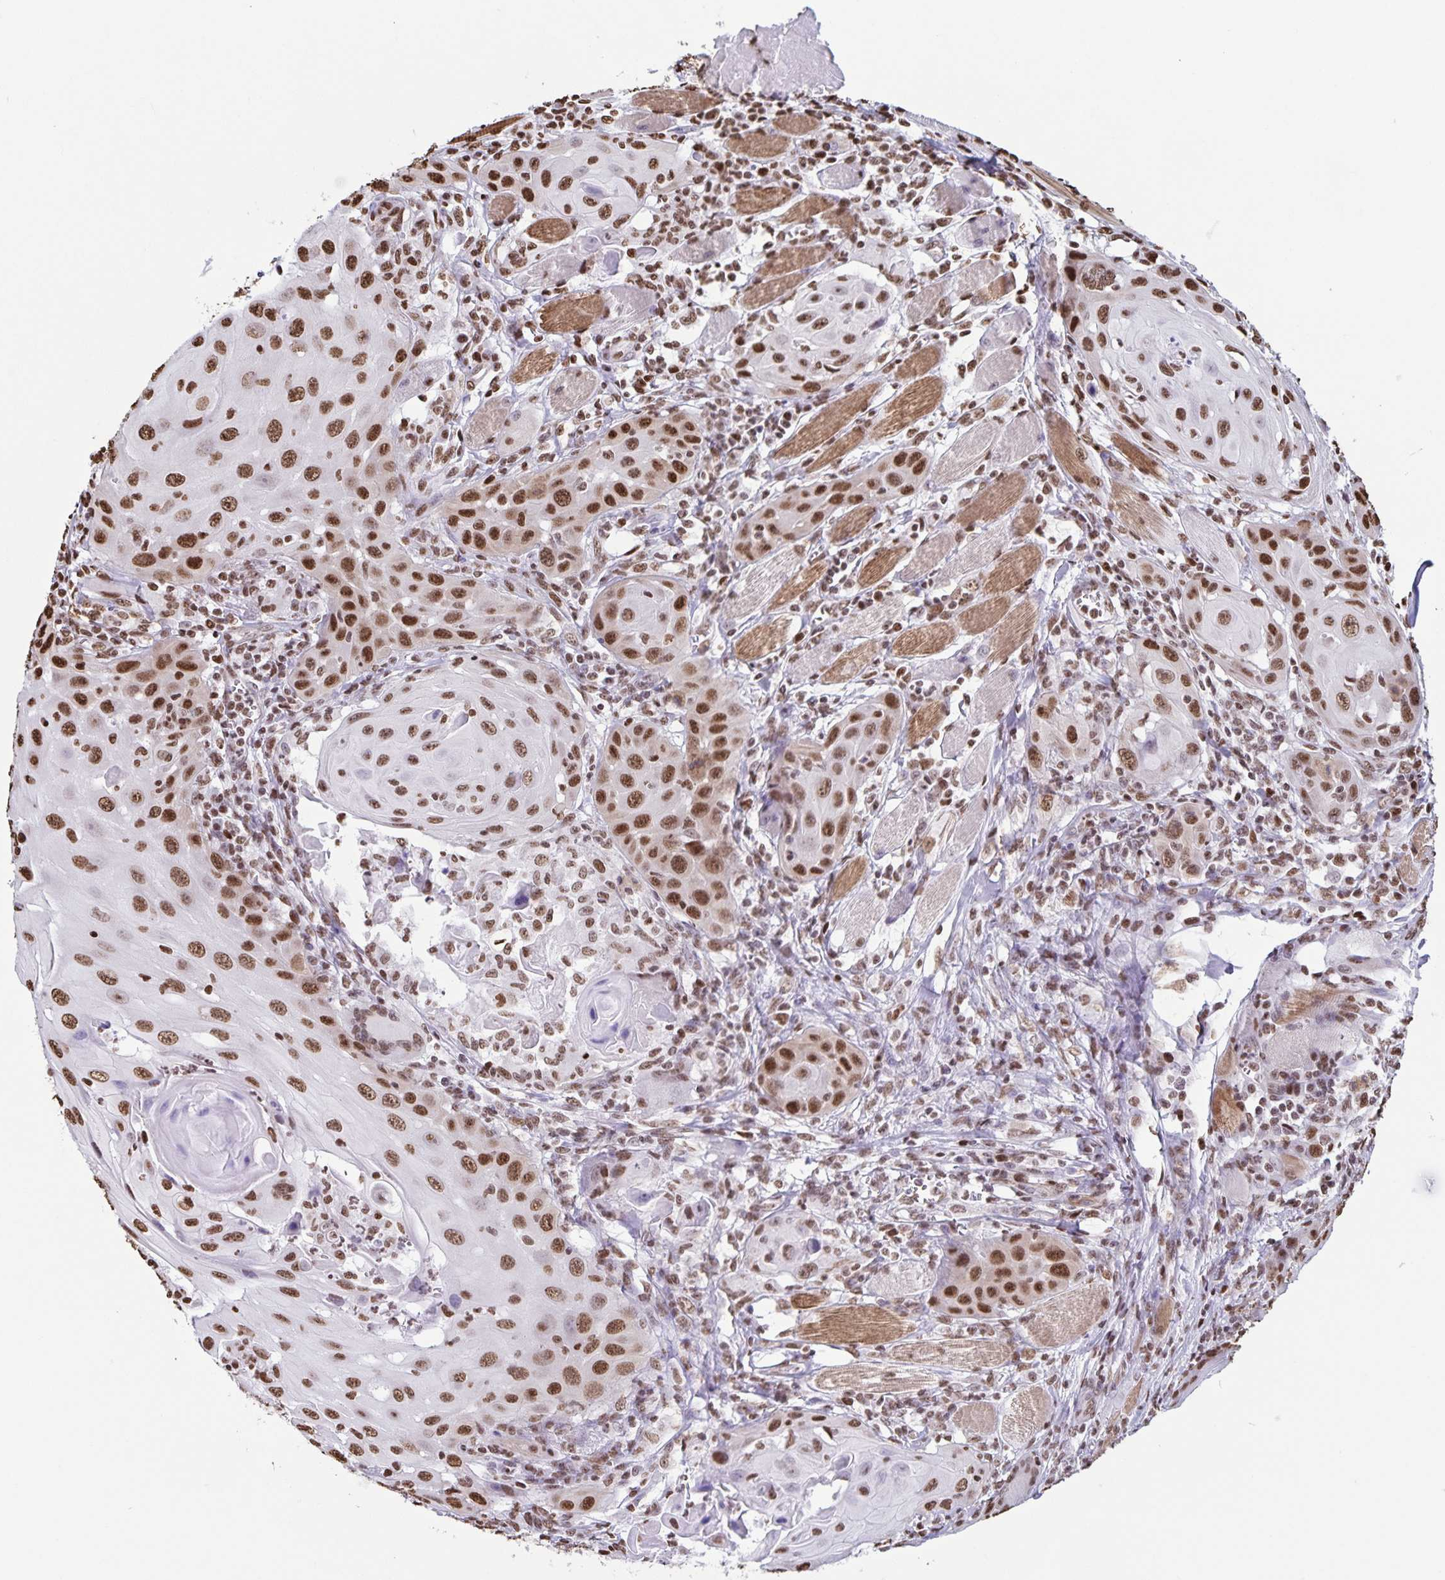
{"staining": {"intensity": "moderate", "quantity": ">75%", "location": "nuclear"}, "tissue": "head and neck cancer", "cell_type": "Tumor cells", "image_type": "cancer", "snomed": [{"axis": "morphology", "description": "Squamous cell carcinoma, NOS"}, {"axis": "topography", "description": "Head-Neck"}], "caption": "Brown immunohistochemical staining in human head and neck squamous cell carcinoma exhibits moderate nuclear expression in approximately >75% of tumor cells.", "gene": "DUT", "patient": {"sex": "female", "age": 80}}